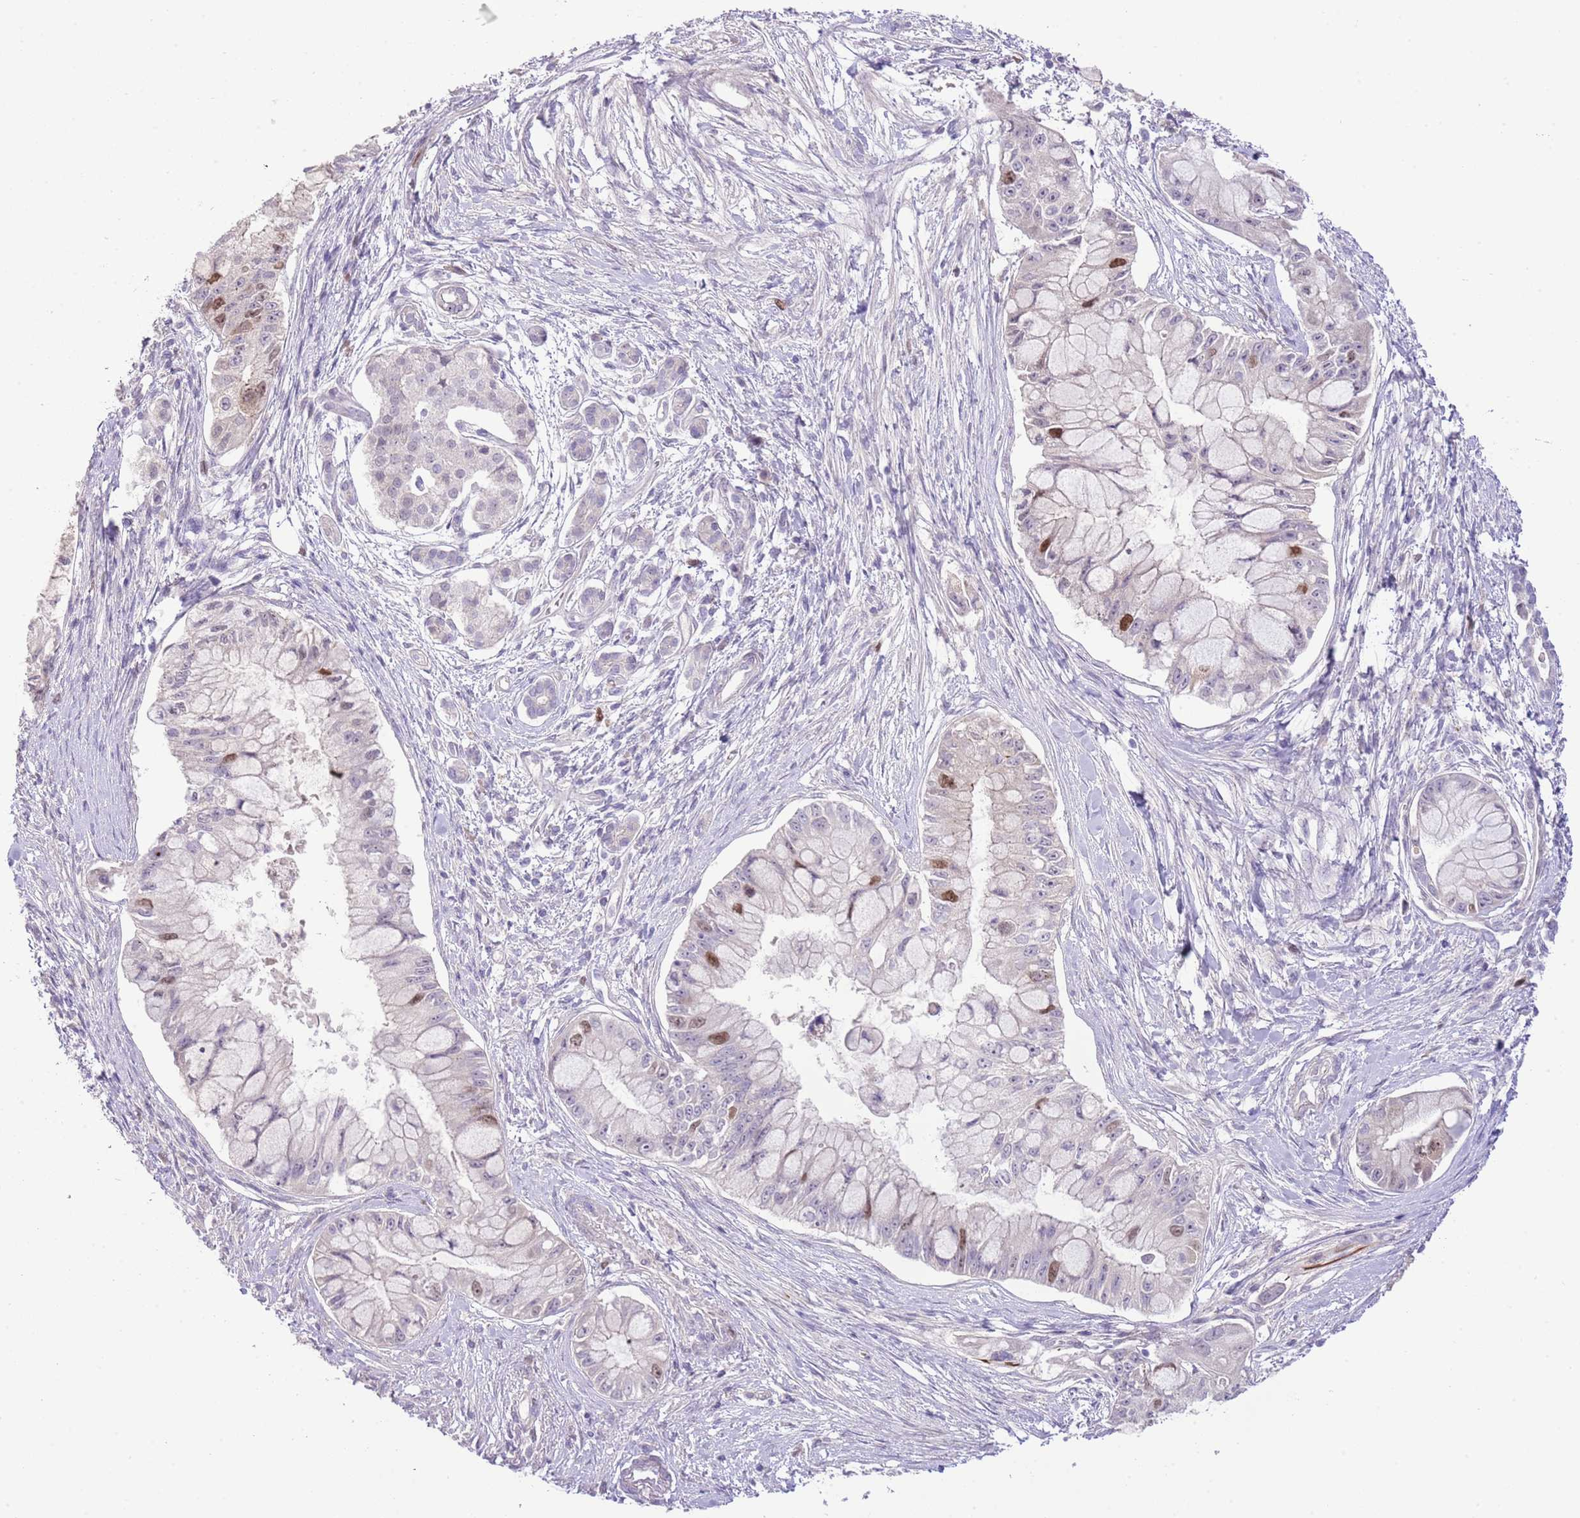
{"staining": {"intensity": "moderate", "quantity": "<25%", "location": "nuclear"}, "tissue": "pancreatic cancer", "cell_type": "Tumor cells", "image_type": "cancer", "snomed": [{"axis": "morphology", "description": "Adenocarcinoma, NOS"}, {"axis": "topography", "description": "Pancreas"}], "caption": "A high-resolution histopathology image shows immunohistochemistry staining of pancreatic cancer, which shows moderate nuclear staining in approximately <25% of tumor cells. The protein of interest is stained brown, and the nuclei are stained in blue (DAB IHC with brightfield microscopy, high magnification).", "gene": "FBRSL1", "patient": {"sex": "male", "age": 48}}